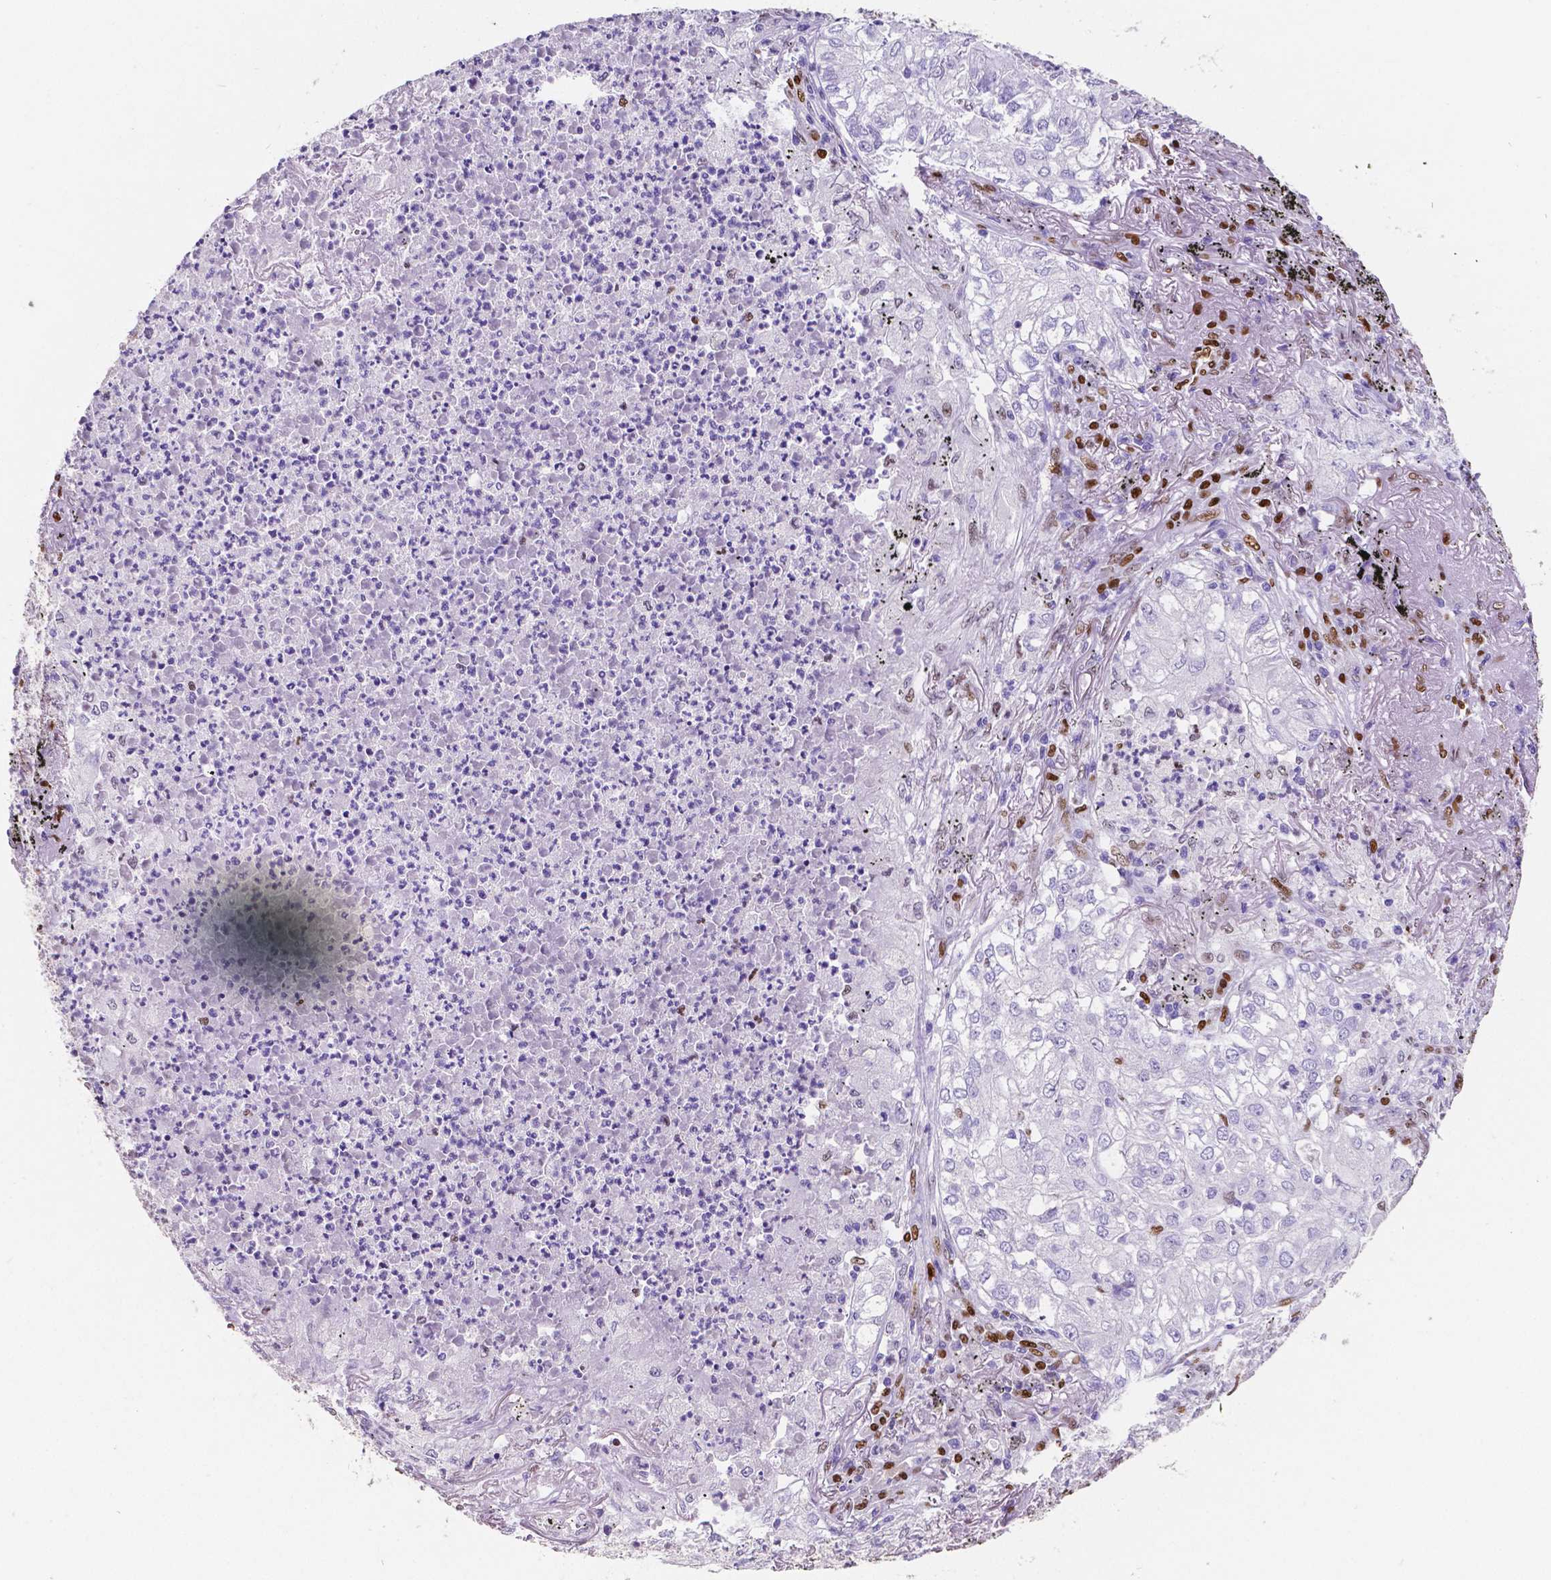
{"staining": {"intensity": "negative", "quantity": "none", "location": "none"}, "tissue": "lung cancer", "cell_type": "Tumor cells", "image_type": "cancer", "snomed": [{"axis": "morphology", "description": "Adenocarcinoma, NOS"}, {"axis": "topography", "description": "Lung"}], "caption": "Protein analysis of lung cancer shows no significant positivity in tumor cells.", "gene": "MEF2C", "patient": {"sex": "female", "age": 73}}